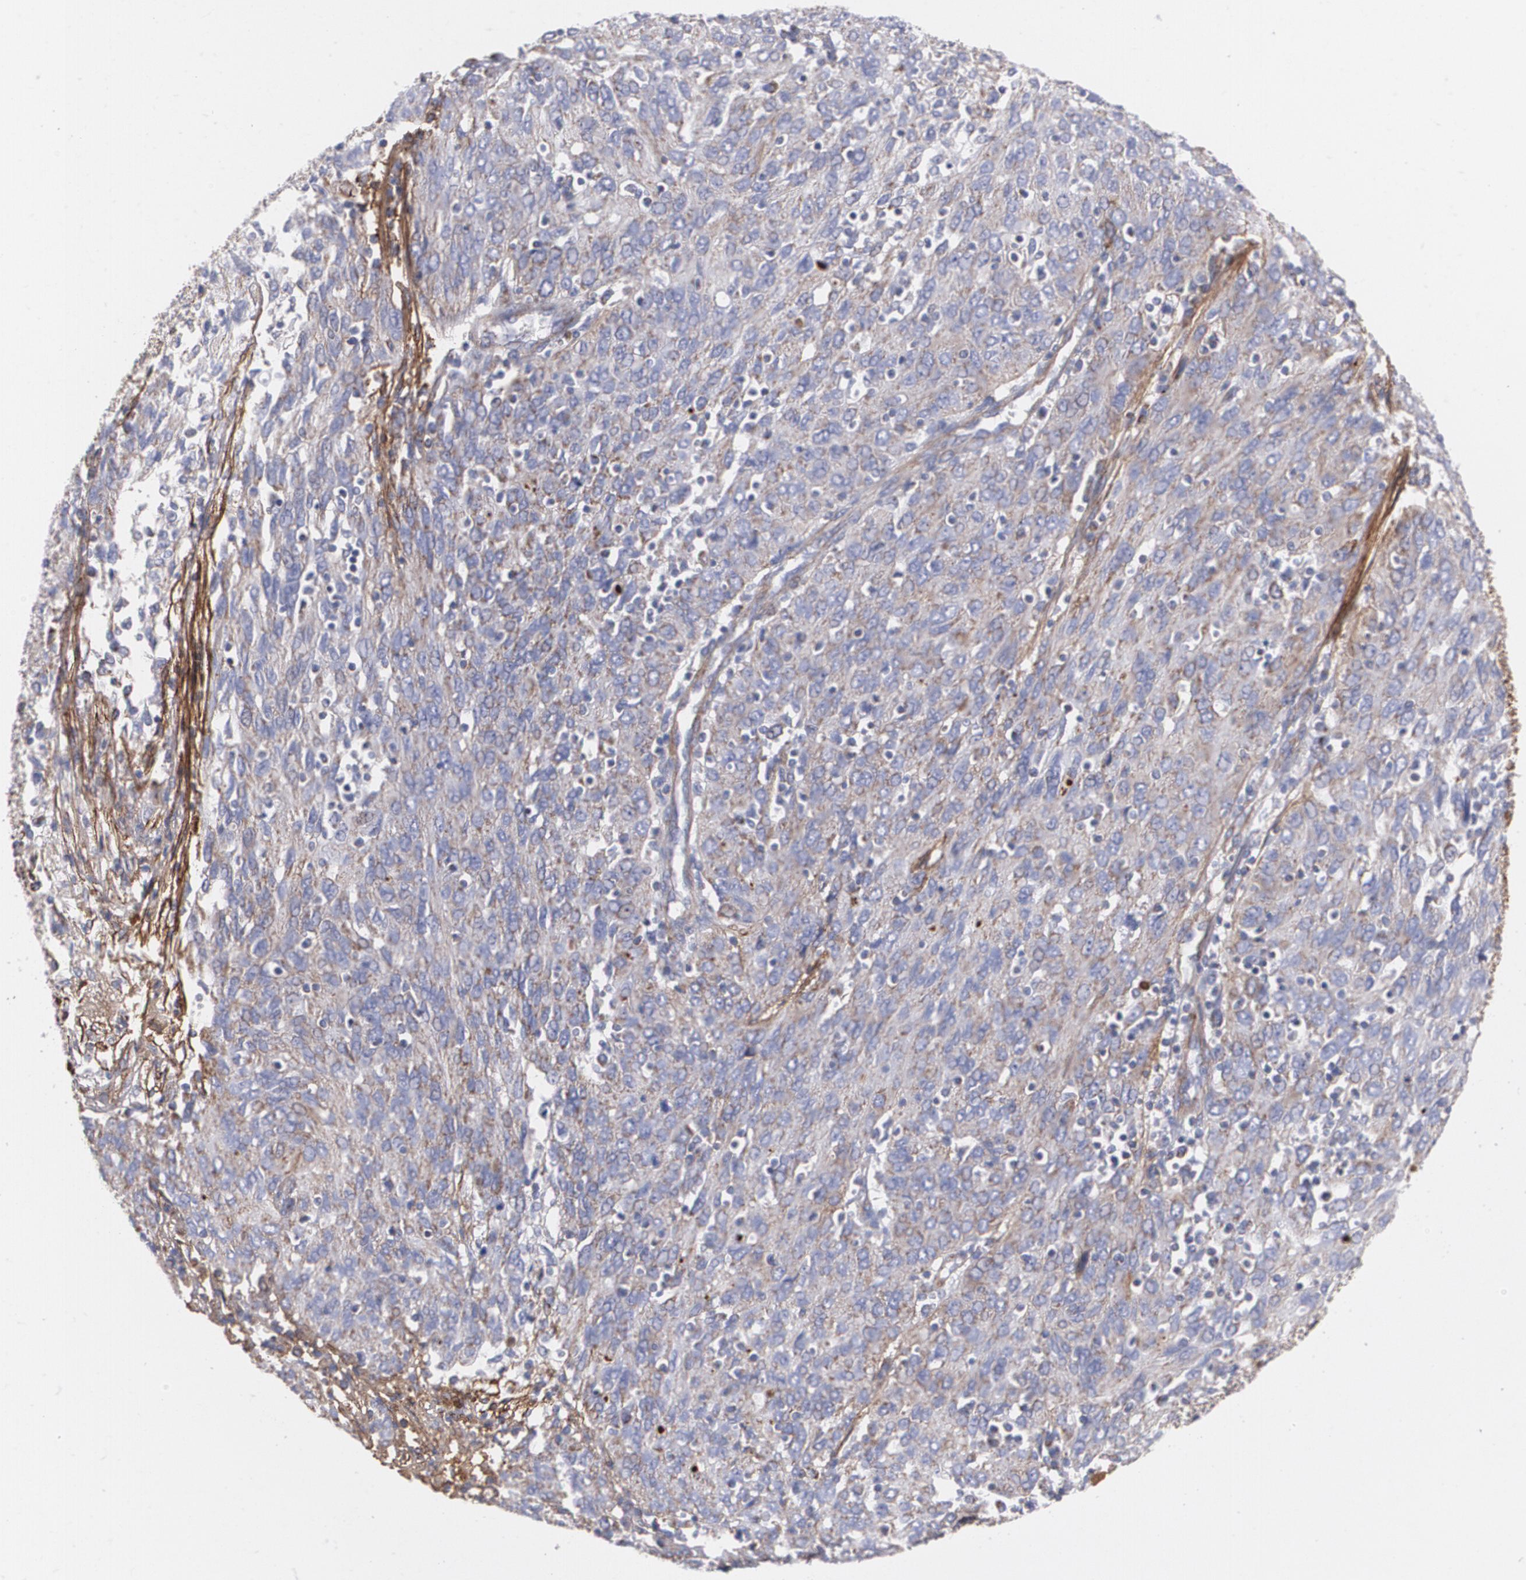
{"staining": {"intensity": "weak", "quantity": ">75%", "location": "cytoplasmic/membranous"}, "tissue": "ovarian cancer", "cell_type": "Tumor cells", "image_type": "cancer", "snomed": [{"axis": "morphology", "description": "Carcinoma, endometroid"}, {"axis": "topography", "description": "Ovary"}], "caption": "DAB immunohistochemical staining of endometroid carcinoma (ovarian) exhibits weak cytoplasmic/membranous protein positivity in about >75% of tumor cells. The staining was performed using DAB, with brown indicating positive protein expression. Nuclei are stained blue with hematoxylin.", "gene": "FBLN1", "patient": {"sex": "female", "age": 50}}